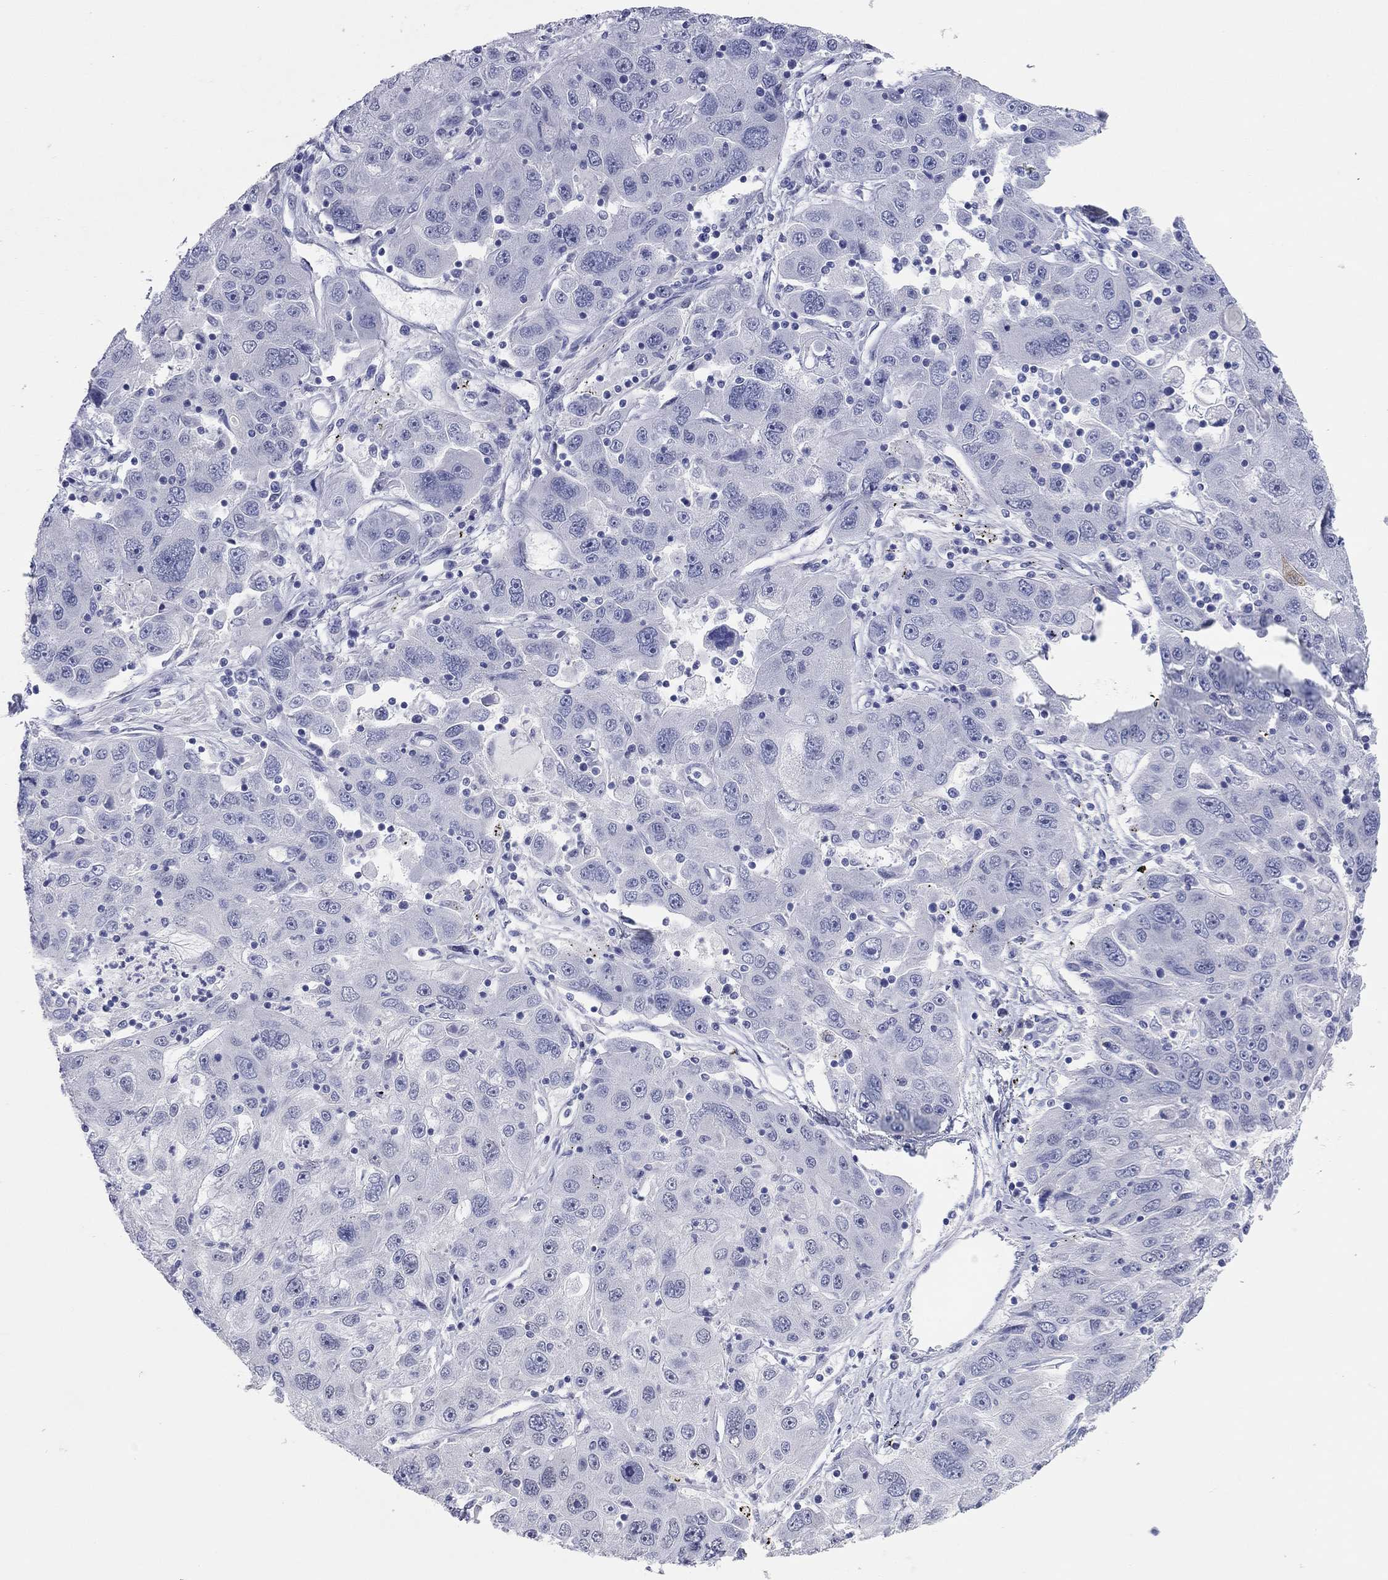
{"staining": {"intensity": "negative", "quantity": "none", "location": "none"}, "tissue": "stomach cancer", "cell_type": "Tumor cells", "image_type": "cancer", "snomed": [{"axis": "morphology", "description": "Adenocarcinoma, NOS"}, {"axis": "topography", "description": "Stomach"}], "caption": "Tumor cells show no significant positivity in stomach cancer.", "gene": "WASF3", "patient": {"sex": "male", "age": 56}}